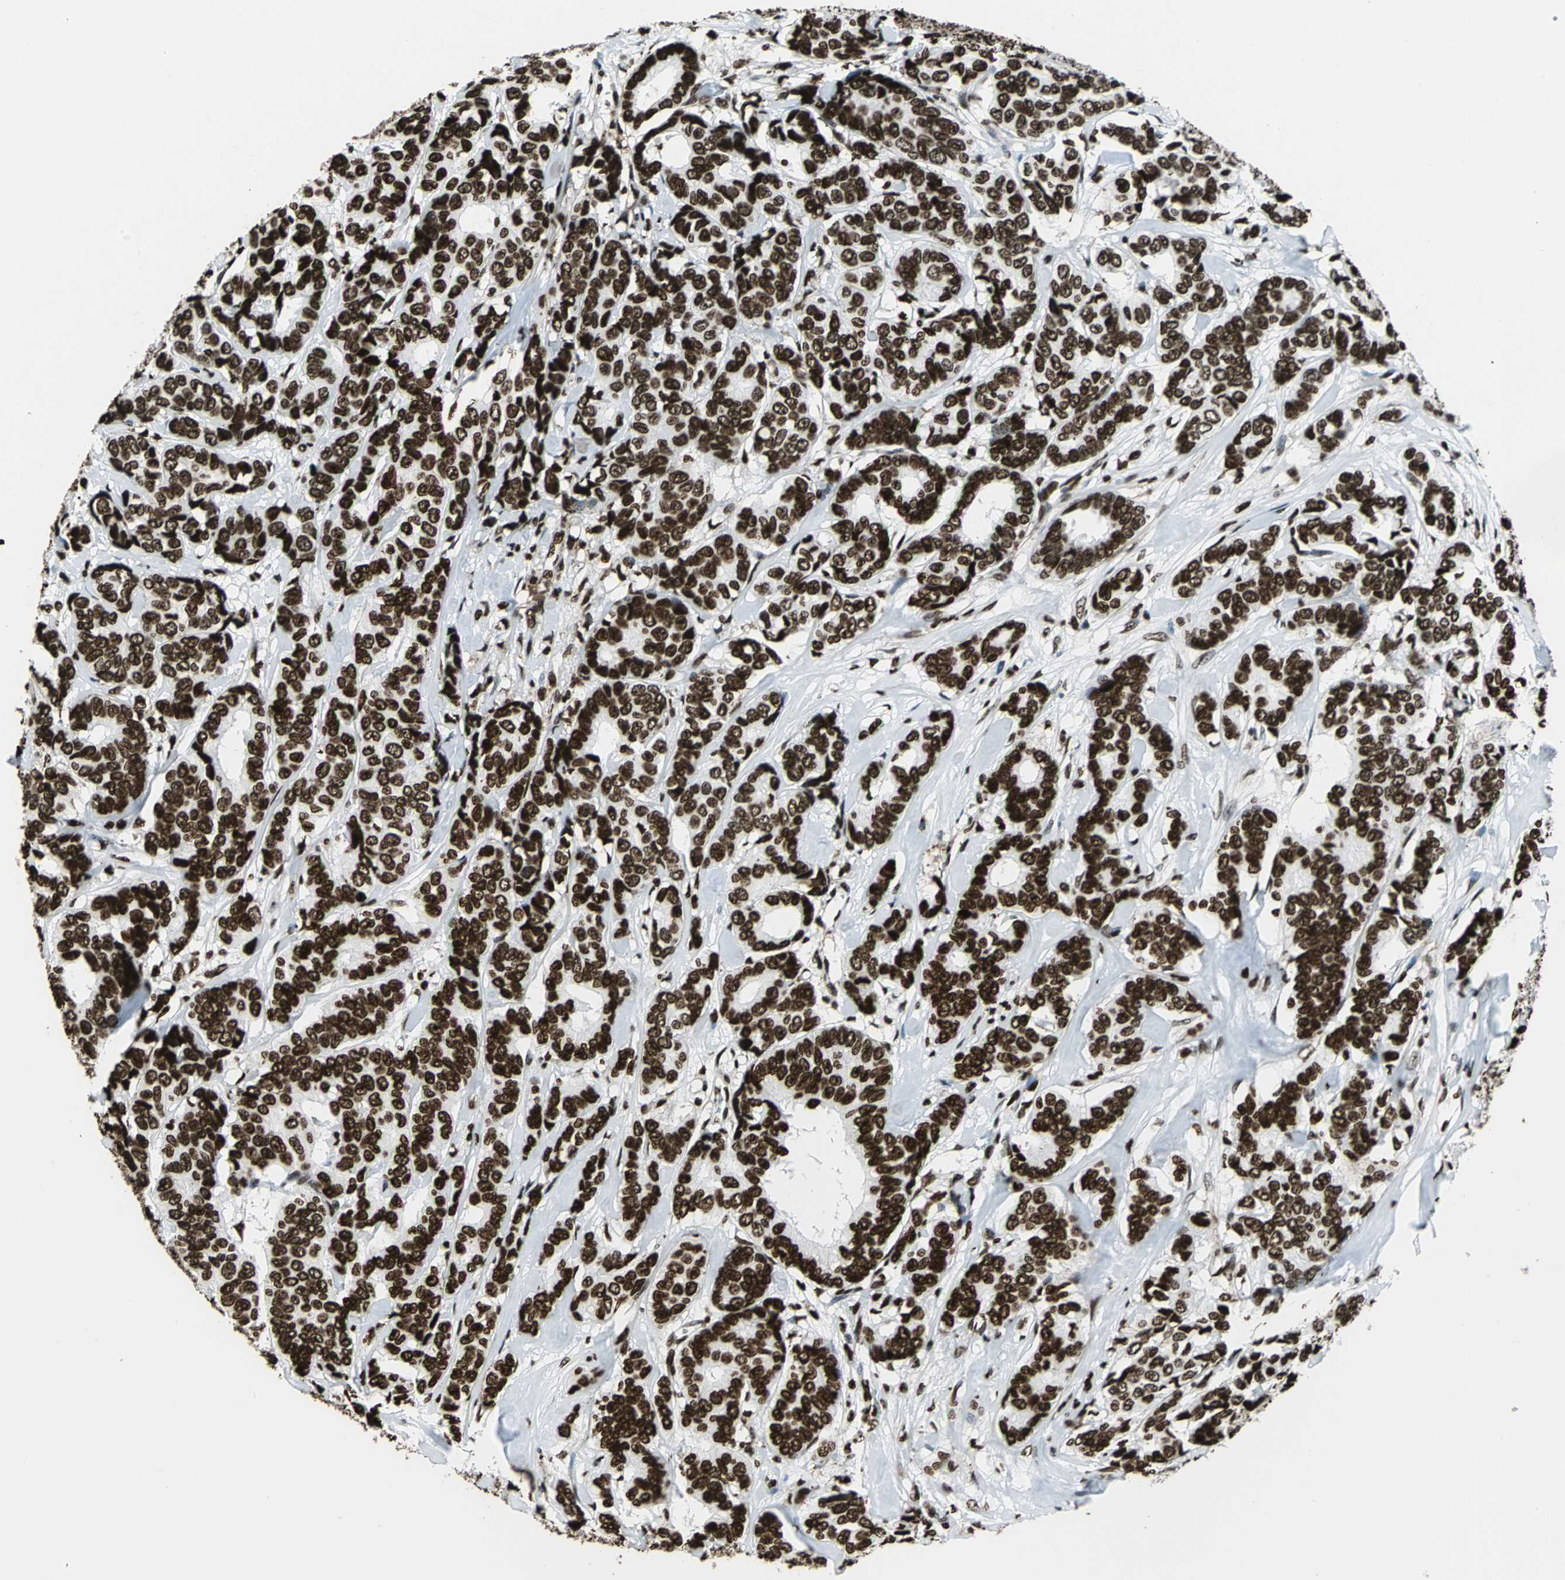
{"staining": {"intensity": "strong", "quantity": ">75%", "location": "nuclear"}, "tissue": "breast cancer", "cell_type": "Tumor cells", "image_type": "cancer", "snomed": [{"axis": "morphology", "description": "Duct carcinoma"}, {"axis": "topography", "description": "Breast"}], "caption": "There is high levels of strong nuclear staining in tumor cells of intraductal carcinoma (breast), as demonstrated by immunohistochemical staining (brown color).", "gene": "APEX1", "patient": {"sex": "female", "age": 87}}